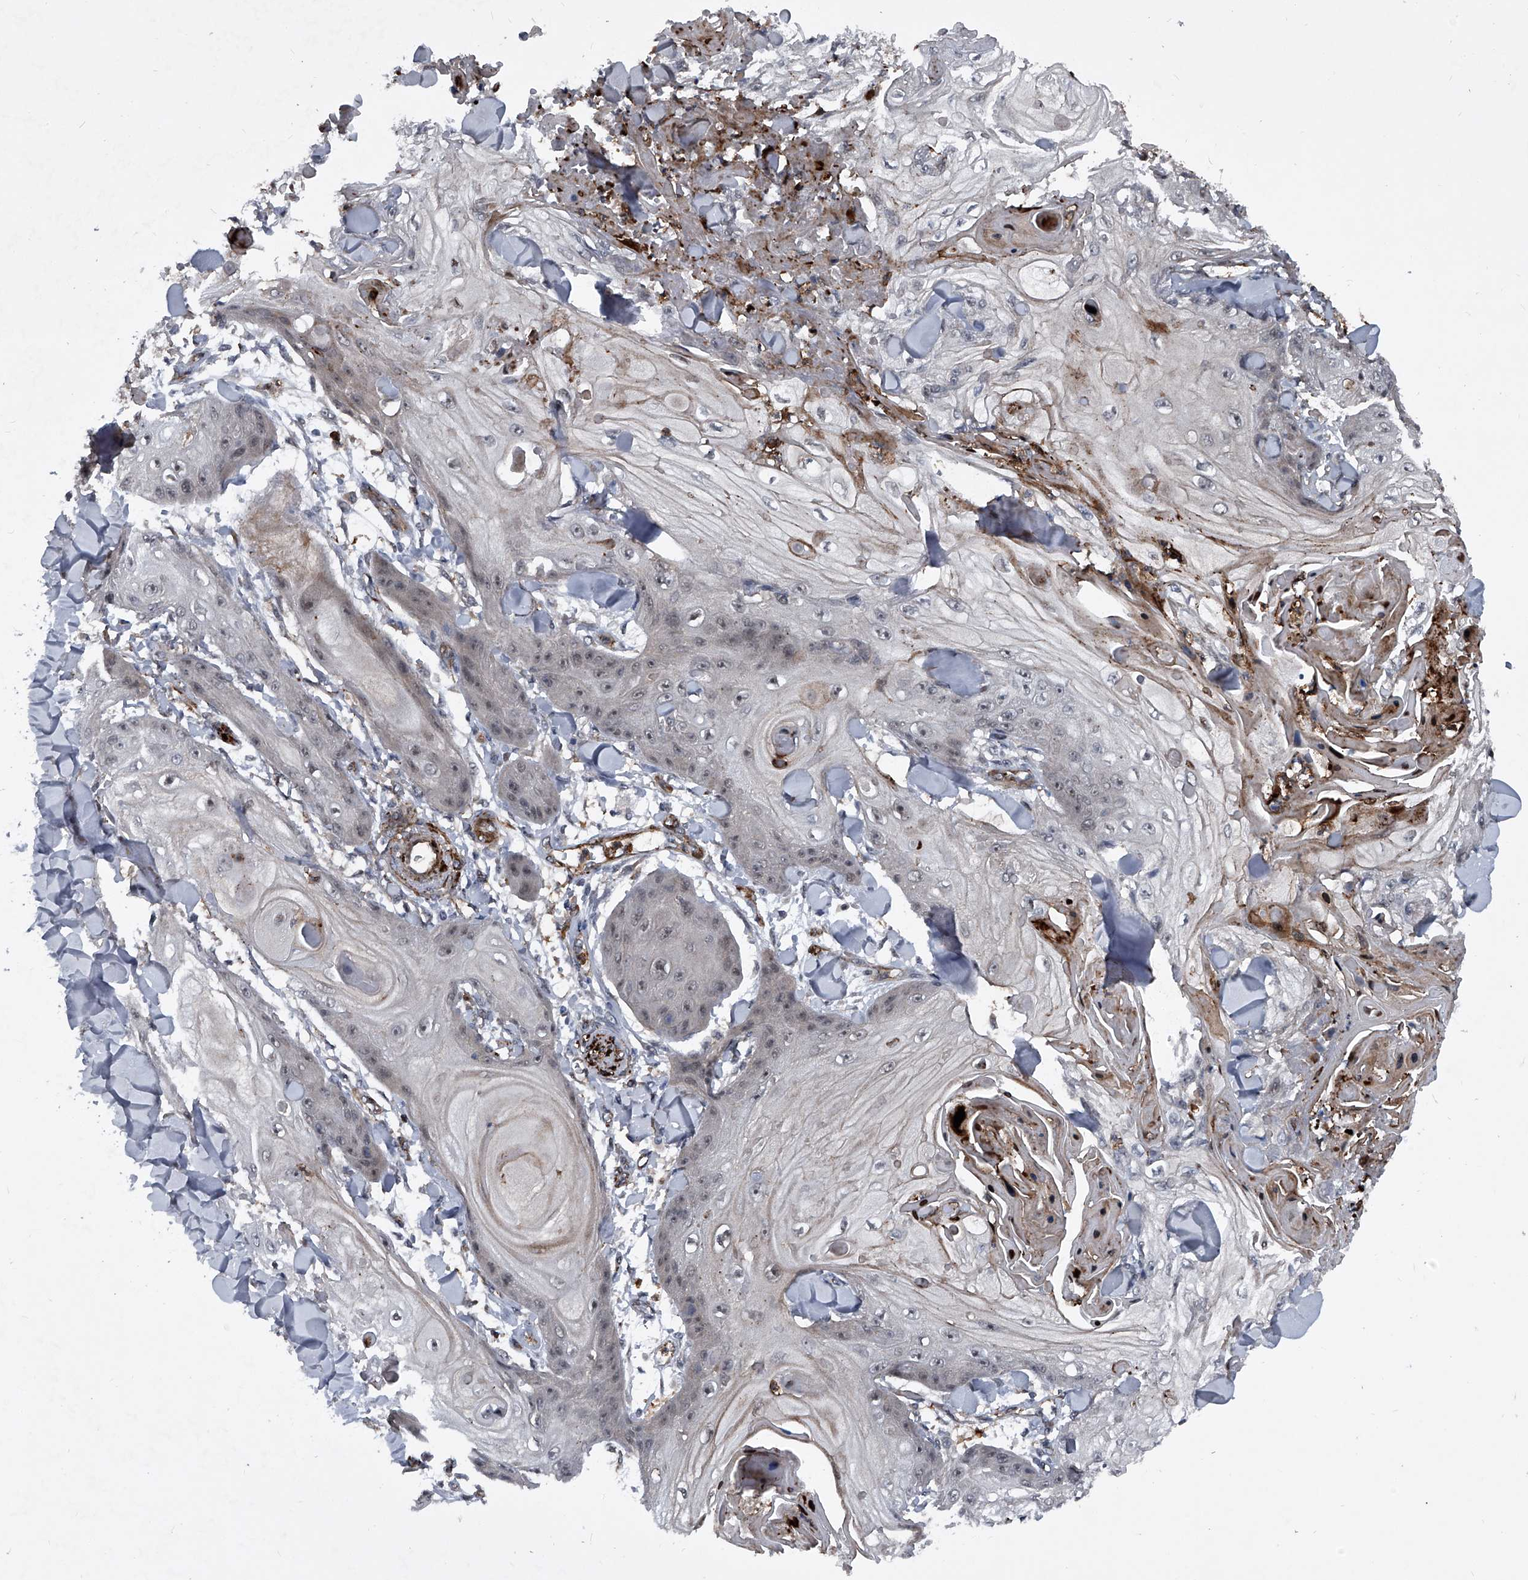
{"staining": {"intensity": "moderate", "quantity": "<25%", "location": "cytoplasmic/membranous"}, "tissue": "skin cancer", "cell_type": "Tumor cells", "image_type": "cancer", "snomed": [{"axis": "morphology", "description": "Squamous cell carcinoma, NOS"}, {"axis": "topography", "description": "Skin"}], "caption": "Protein expression analysis of skin cancer (squamous cell carcinoma) exhibits moderate cytoplasmic/membranous positivity in approximately <25% of tumor cells. Ihc stains the protein of interest in brown and the nuclei are stained blue.", "gene": "MAPKAP1", "patient": {"sex": "male", "age": 74}}